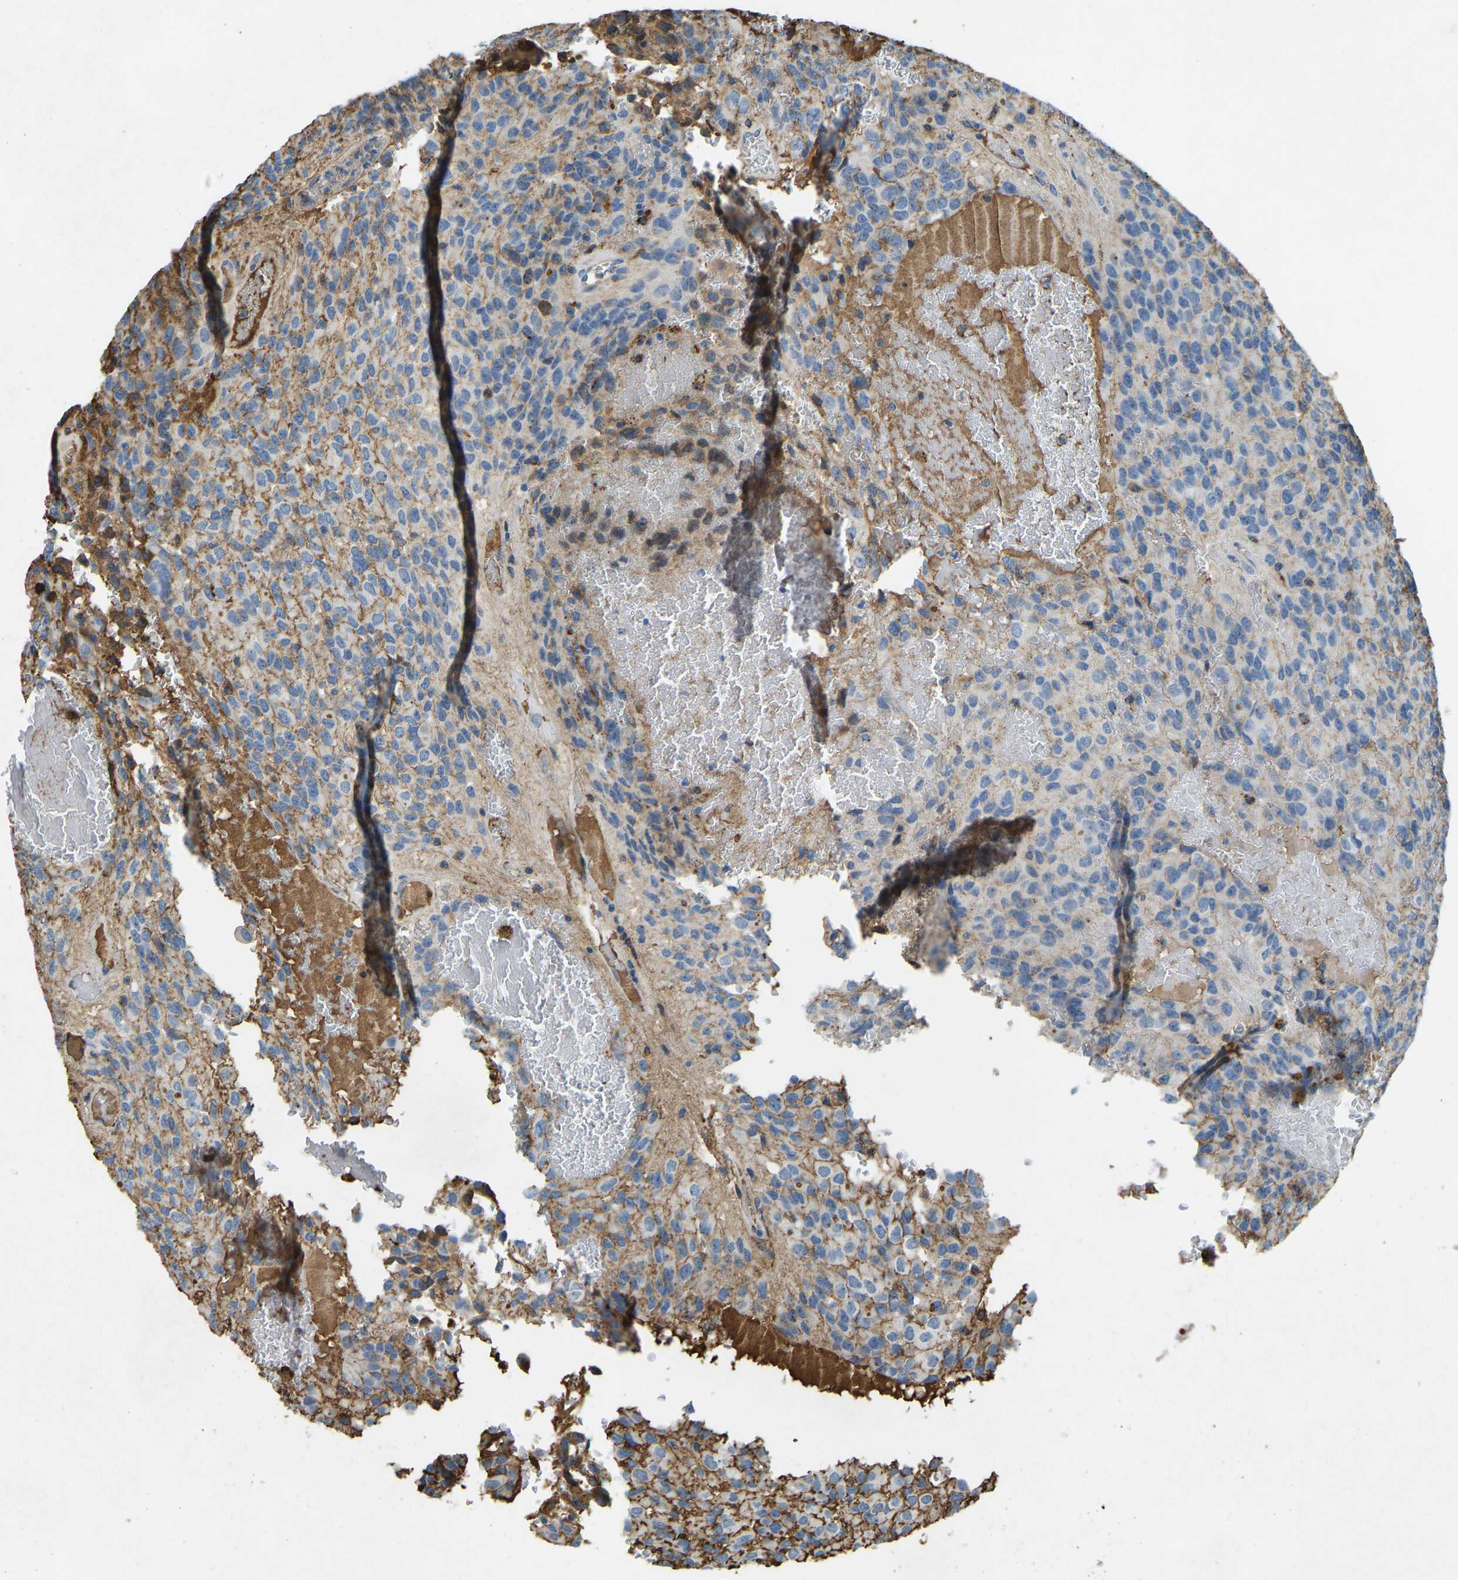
{"staining": {"intensity": "negative", "quantity": "none", "location": "none"}, "tissue": "glioma", "cell_type": "Tumor cells", "image_type": "cancer", "snomed": [{"axis": "morphology", "description": "Glioma, malignant, High grade"}, {"axis": "topography", "description": "Brain"}], "caption": "A high-resolution image shows immunohistochemistry (IHC) staining of glioma, which demonstrates no significant staining in tumor cells. (DAB (3,3'-diaminobenzidine) immunohistochemistry with hematoxylin counter stain).", "gene": "THBS4", "patient": {"sex": "male", "age": 32}}